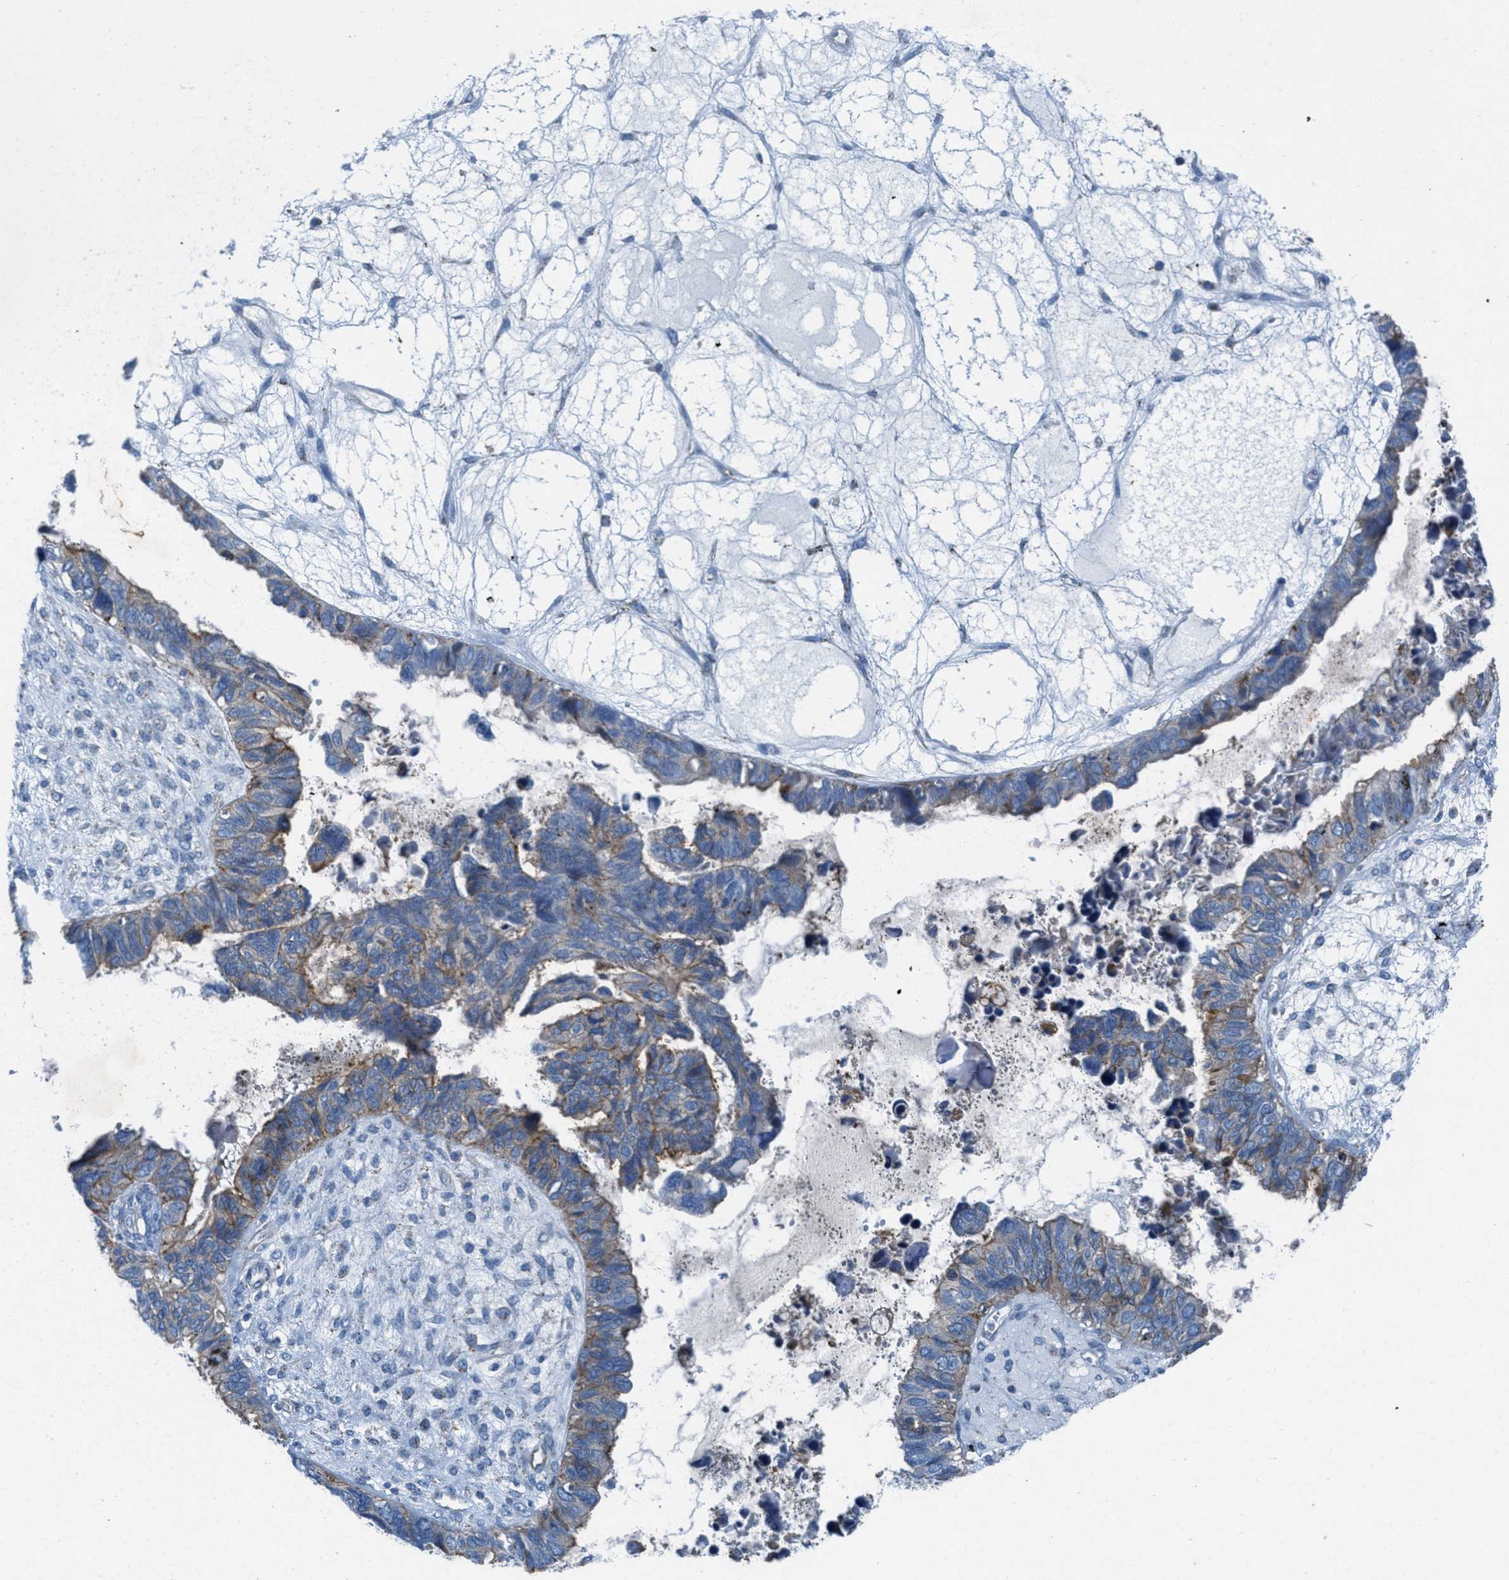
{"staining": {"intensity": "weak", "quantity": ">75%", "location": "cytoplasmic/membranous"}, "tissue": "ovarian cancer", "cell_type": "Tumor cells", "image_type": "cancer", "snomed": [{"axis": "morphology", "description": "Cystadenocarcinoma, serous, NOS"}, {"axis": "topography", "description": "Ovary"}], "caption": "Protein expression analysis of ovarian cancer (serous cystadenocarcinoma) exhibits weak cytoplasmic/membranous expression in approximately >75% of tumor cells. (DAB (3,3'-diaminobenzidine) = brown stain, brightfield microscopy at high magnification).", "gene": "MFSD13A", "patient": {"sex": "female", "age": 79}}